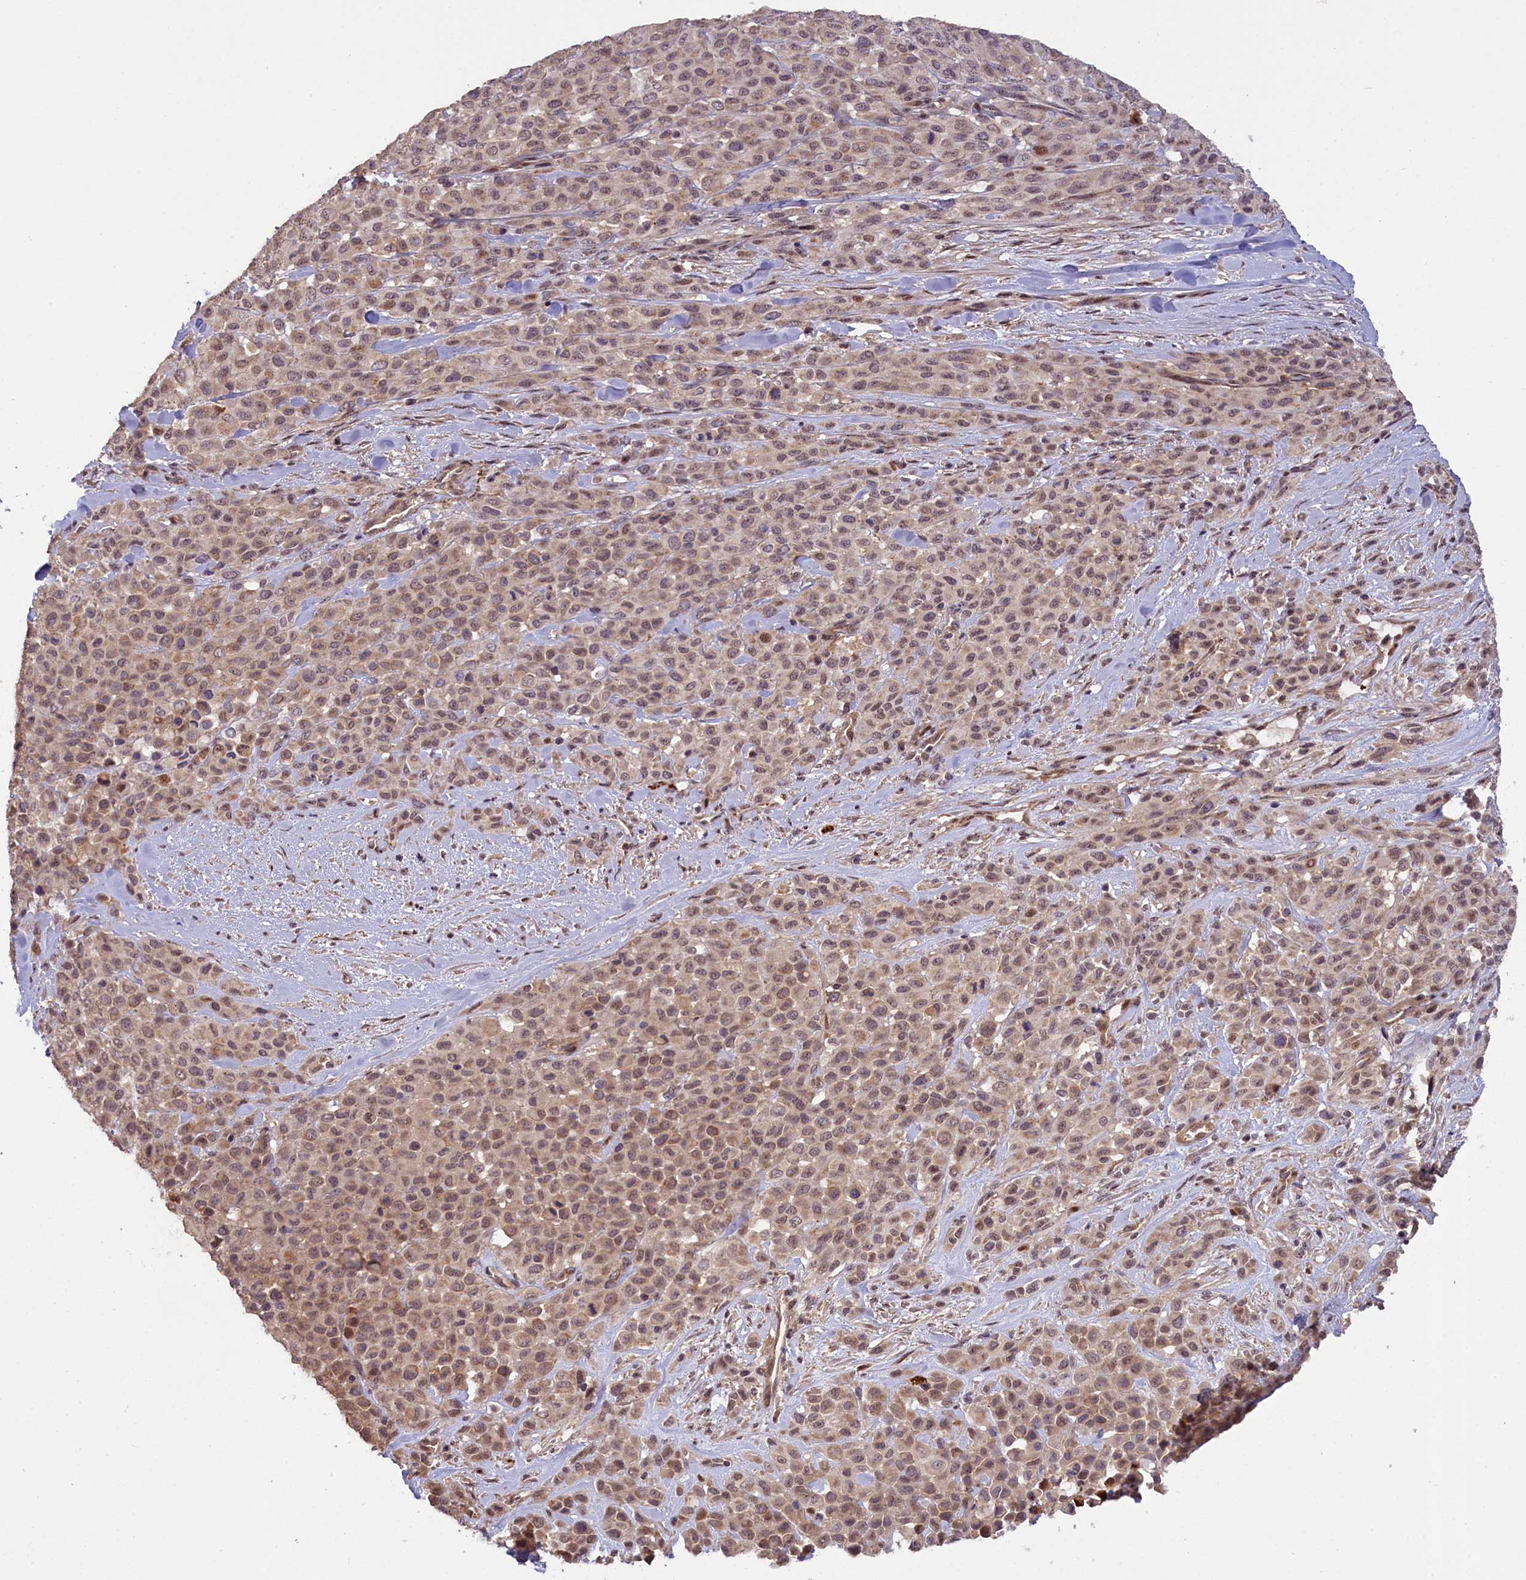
{"staining": {"intensity": "weak", "quantity": "25%-75%", "location": "cytoplasmic/membranous,nuclear"}, "tissue": "melanoma", "cell_type": "Tumor cells", "image_type": "cancer", "snomed": [{"axis": "morphology", "description": "Malignant melanoma, Metastatic site"}, {"axis": "topography", "description": "Skin"}], "caption": "Immunohistochemistry (IHC) (DAB) staining of human melanoma shows weak cytoplasmic/membranous and nuclear protein expression in about 25%-75% of tumor cells.", "gene": "FUZ", "patient": {"sex": "female", "age": 81}}